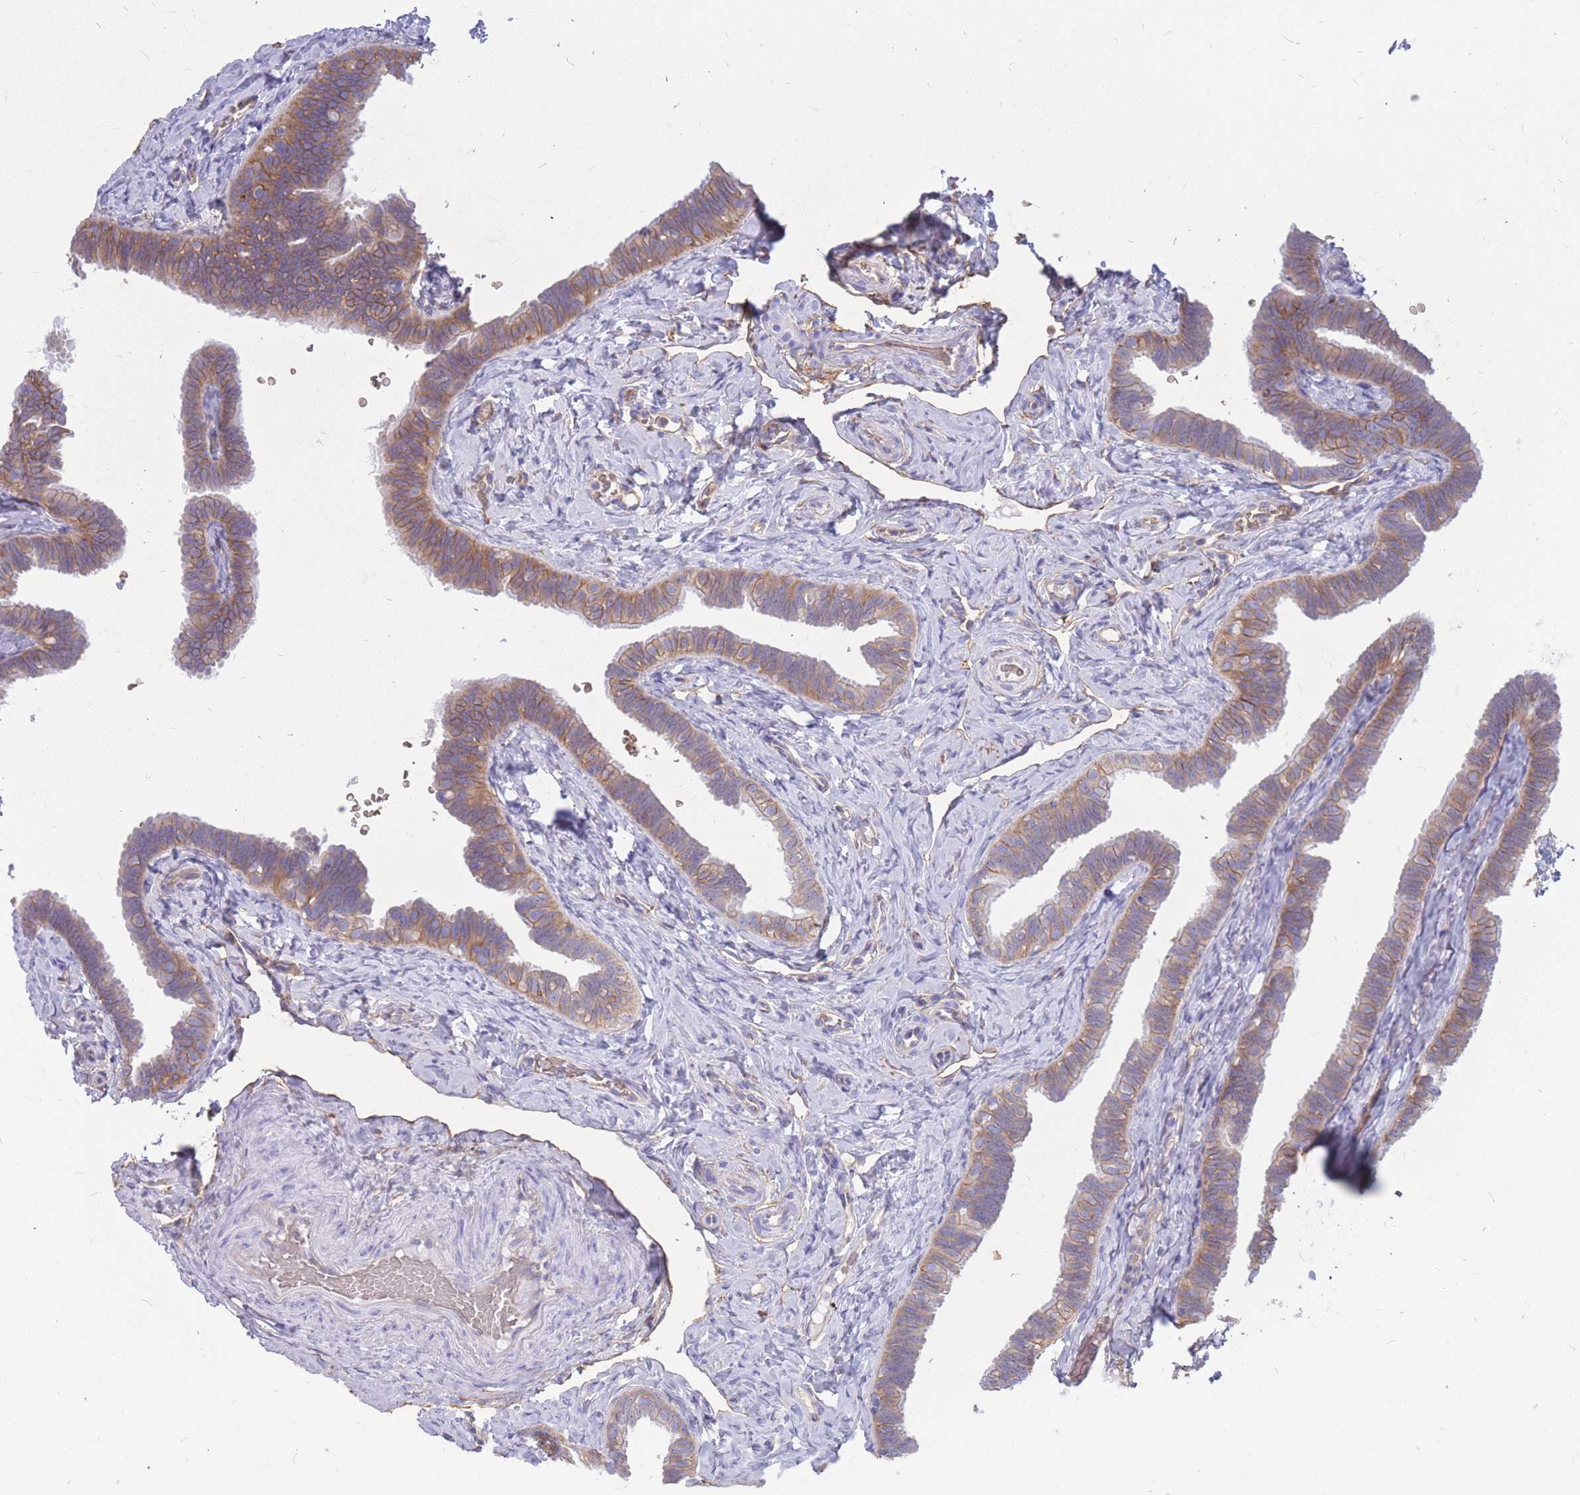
{"staining": {"intensity": "moderate", "quantity": "25%-75%", "location": "cytoplasmic/membranous"}, "tissue": "fallopian tube", "cell_type": "Glandular cells", "image_type": "normal", "snomed": [{"axis": "morphology", "description": "Normal tissue, NOS"}, {"axis": "topography", "description": "Fallopian tube"}], "caption": "Immunohistochemistry micrograph of normal fallopian tube stained for a protein (brown), which displays medium levels of moderate cytoplasmic/membranous positivity in approximately 25%-75% of glandular cells.", "gene": "ADD2", "patient": {"sex": "female", "age": 39}}